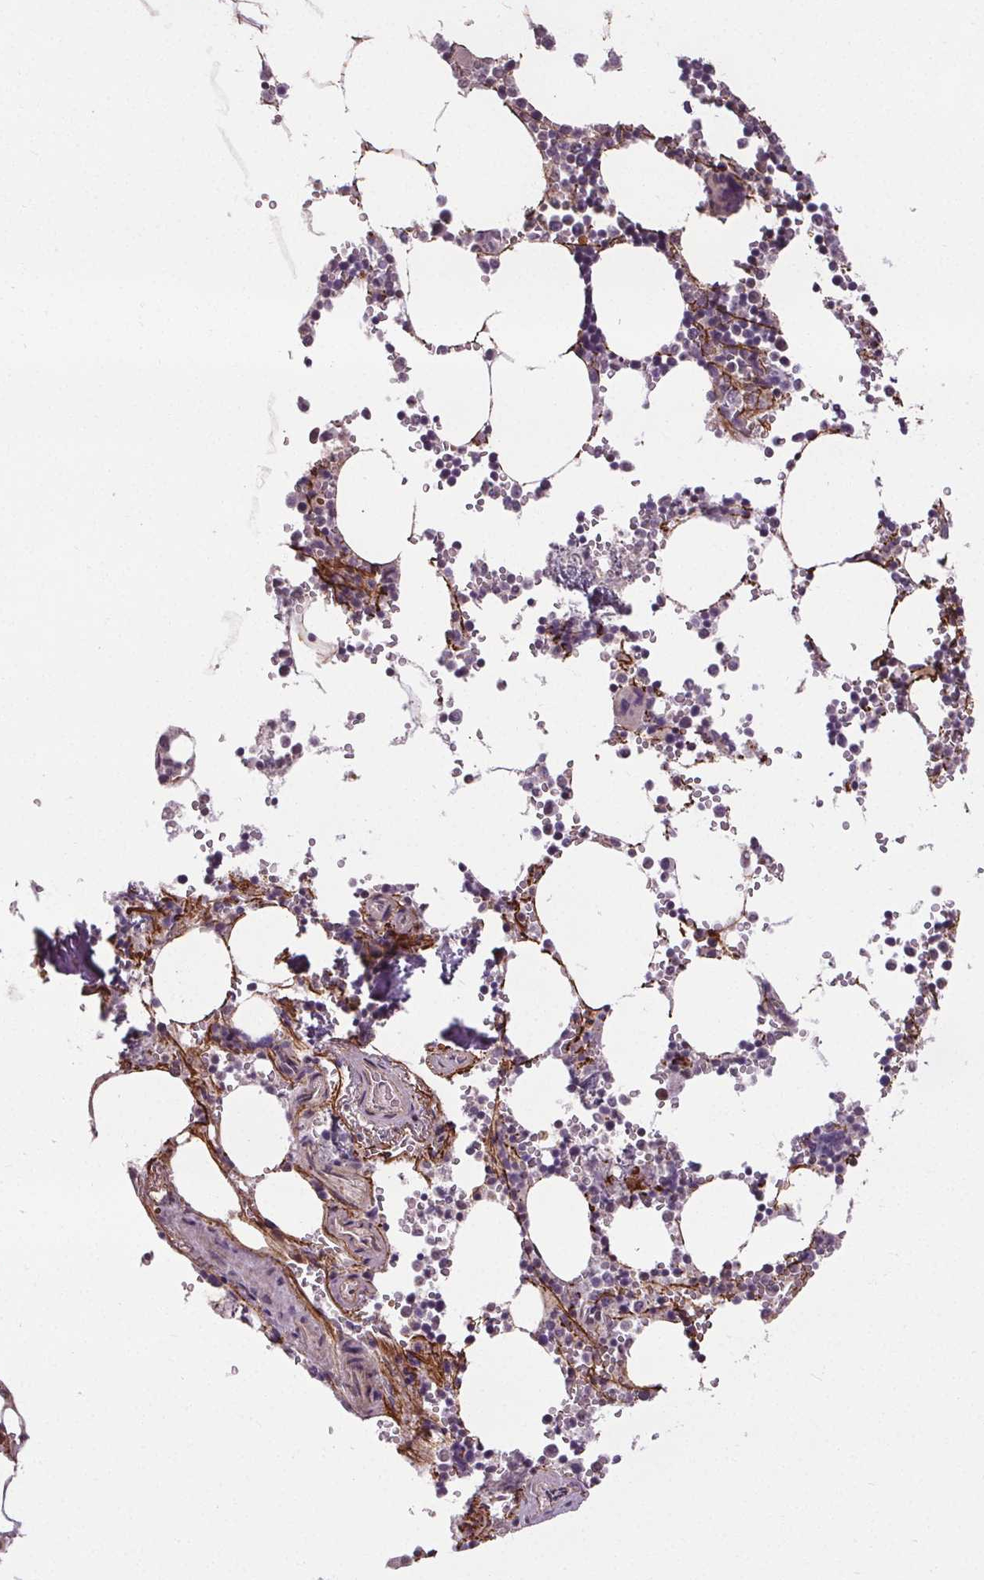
{"staining": {"intensity": "negative", "quantity": "none", "location": "none"}, "tissue": "bone marrow", "cell_type": "Hematopoietic cells", "image_type": "normal", "snomed": [{"axis": "morphology", "description": "Normal tissue, NOS"}, {"axis": "topography", "description": "Bone marrow"}], "caption": "This is an immunohistochemistry (IHC) photomicrograph of normal bone marrow. There is no expression in hematopoietic cells.", "gene": "KIAA0232", "patient": {"sex": "male", "age": 54}}